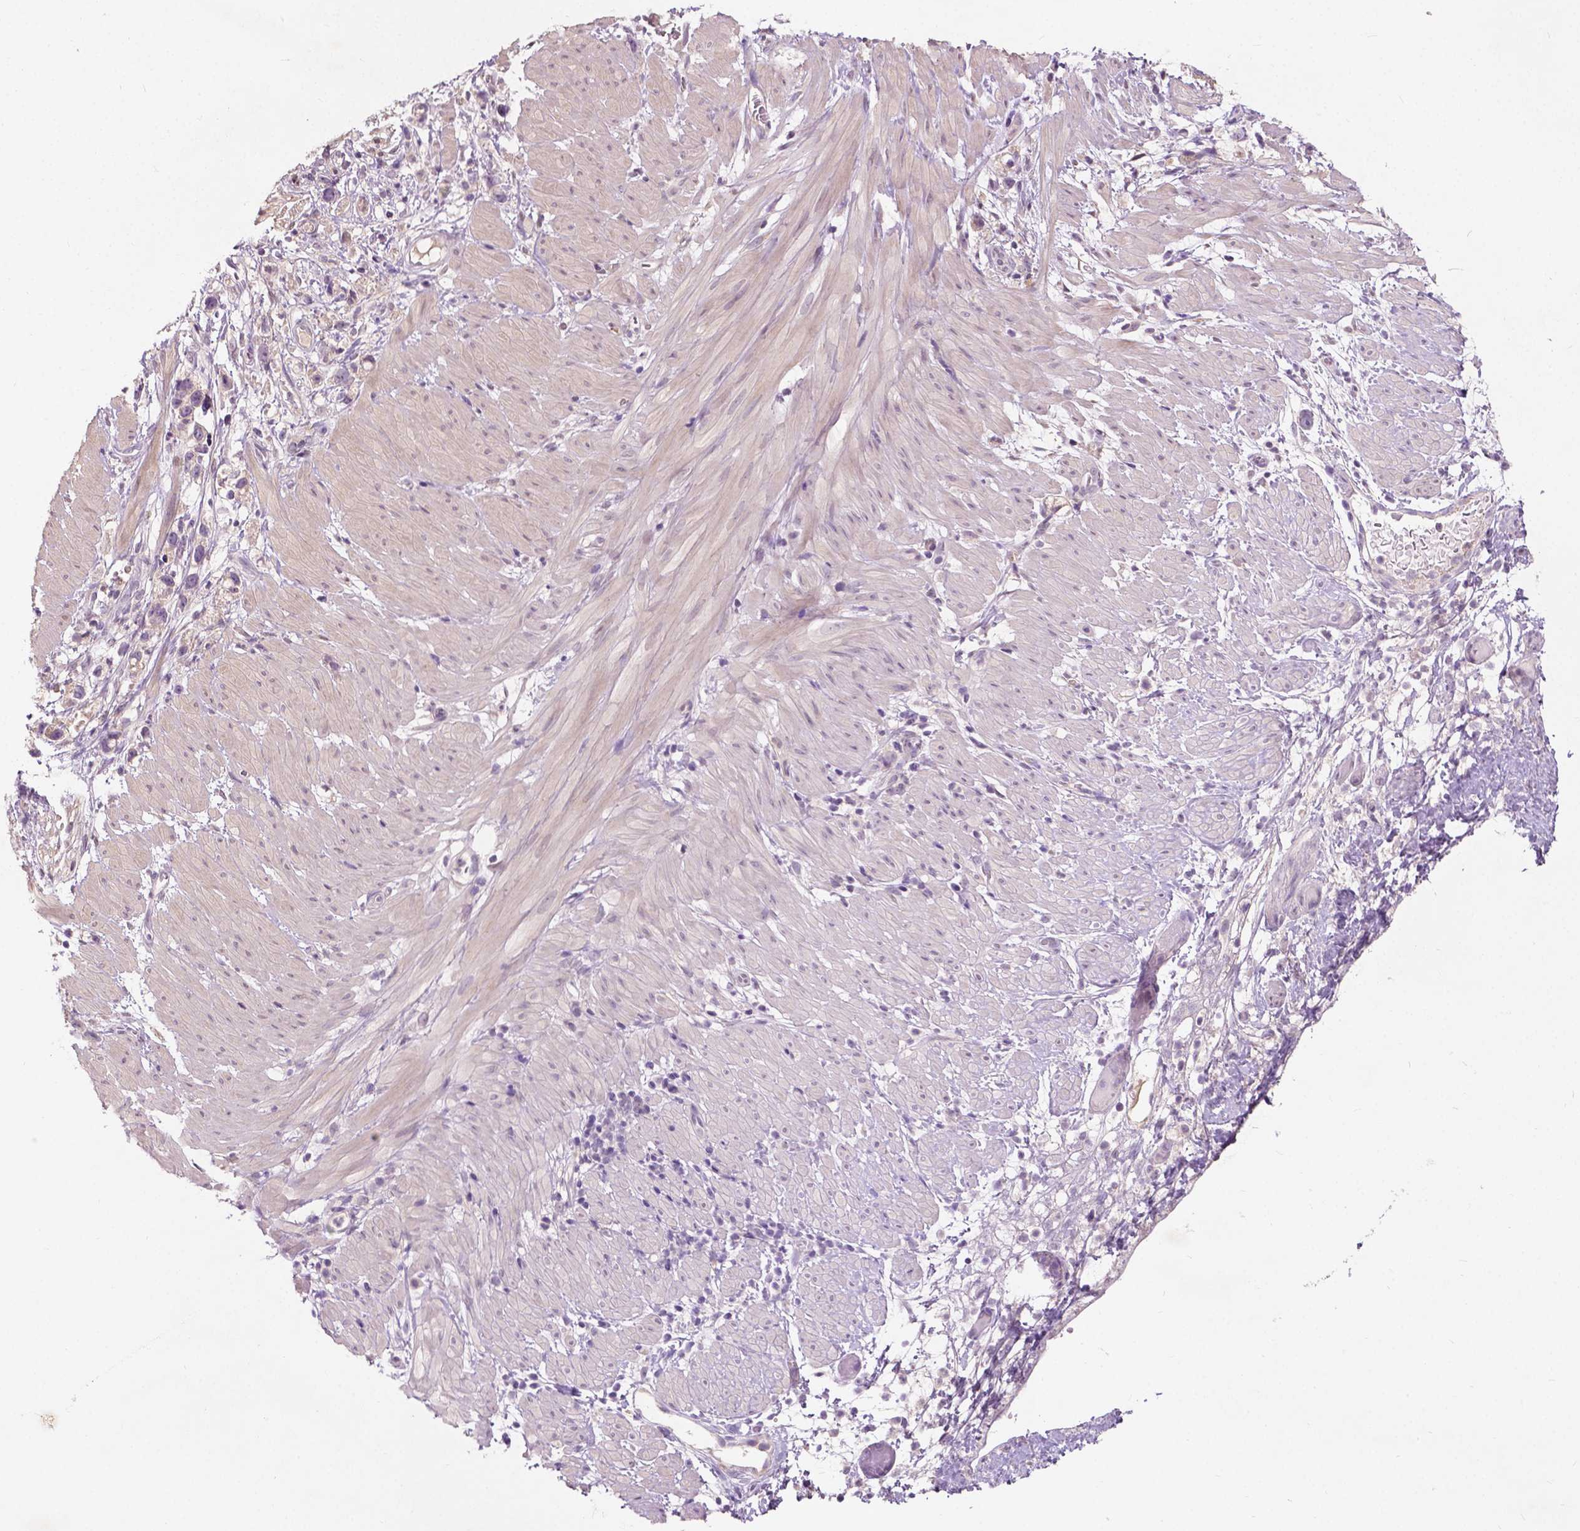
{"staining": {"intensity": "negative", "quantity": "none", "location": "none"}, "tissue": "stomach cancer", "cell_type": "Tumor cells", "image_type": "cancer", "snomed": [{"axis": "morphology", "description": "Adenocarcinoma, NOS"}, {"axis": "topography", "description": "Stomach"}], "caption": "IHC histopathology image of human stomach adenocarcinoma stained for a protein (brown), which displays no expression in tumor cells.", "gene": "GPR37", "patient": {"sex": "female", "age": 59}}